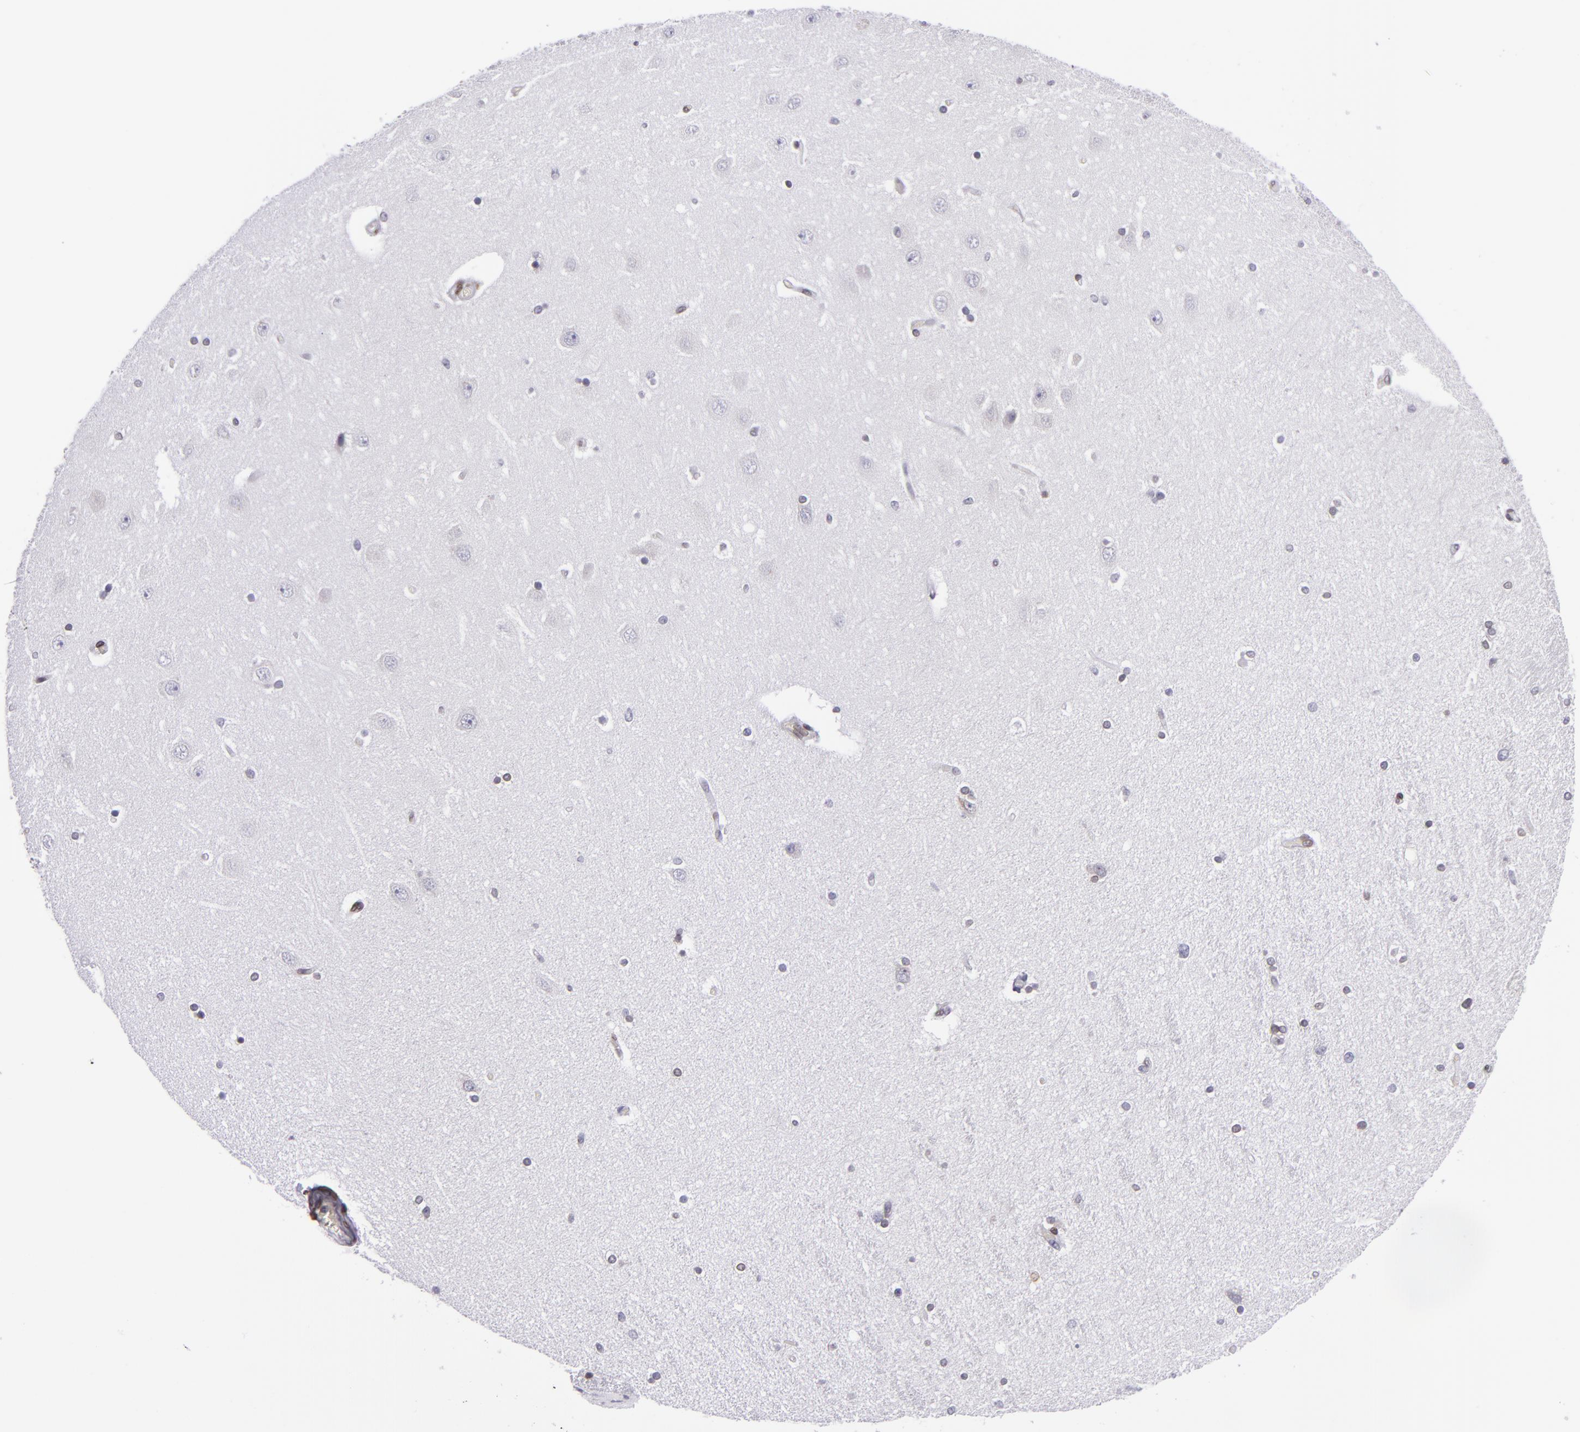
{"staining": {"intensity": "moderate", "quantity": "25%-75%", "location": "nuclear"}, "tissue": "hippocampus", "cell_type": "Glial cells", "image_type": "normal", "snomed": [{"axis": "morphology", "description": "Normal tissue, NOS"}, {"axis": "topography", "description": "Hippocampus"}], "caption": "Normal hippocampus was stained to show a protein in brown. There is medium levels of moderate nuclear staining in about 25%-75% of glial cells. The staining was performed using DAB (3,3'-diaminobenzidine) to visualize the protein expression in brown, while the nuclei were stained in blue with hematoxylin (Magnification: 20x).", "gene": "EMD", "patient": {"sex": "female", "age": 54}}